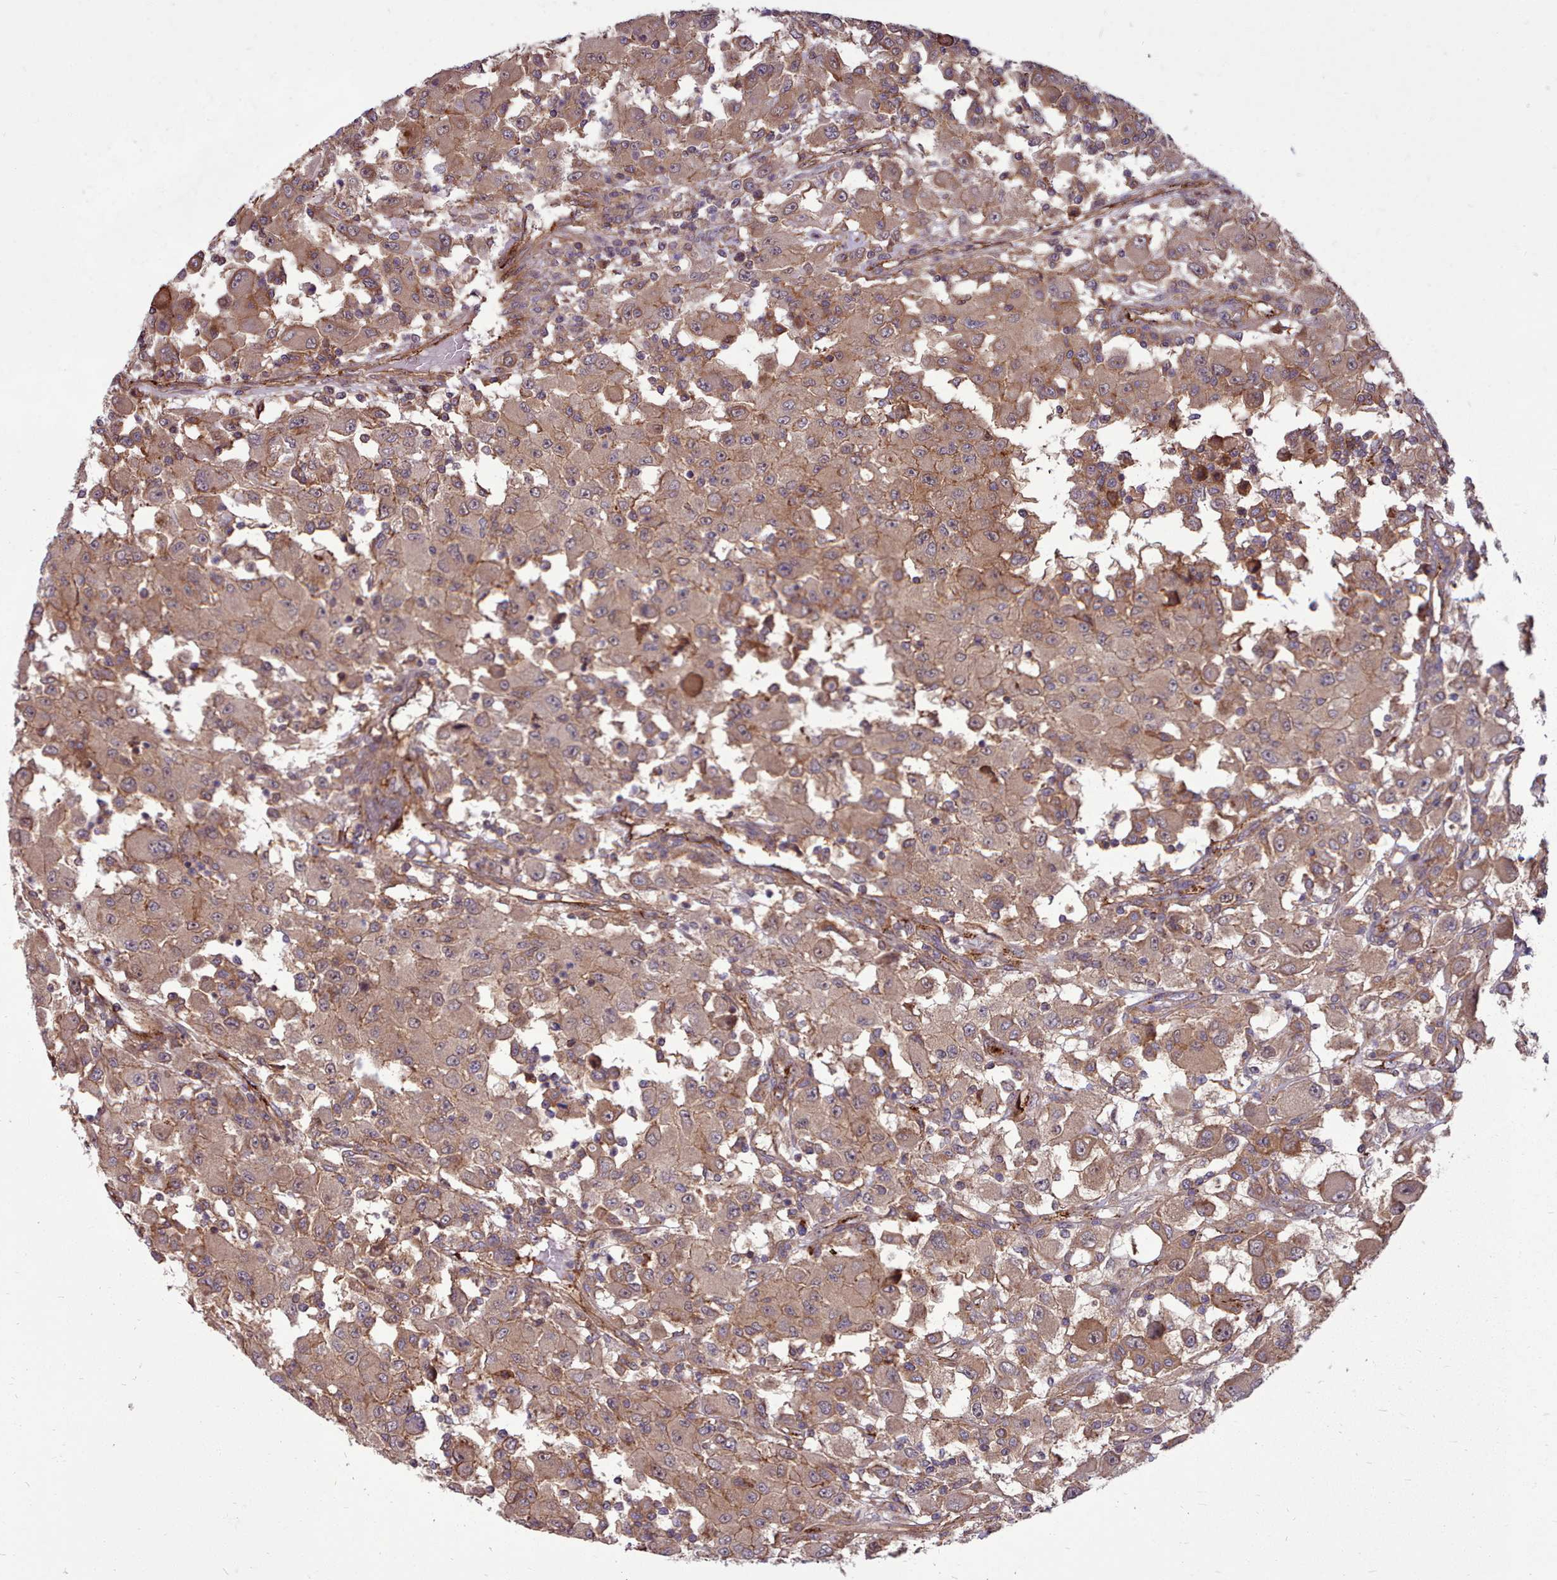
{"staining": {"intensity": "weak", "quantity": ">75%", "location": "cytoplasmic/membranous"}, "tissue": "renal cancer", "cell_type": "Tumor cells", "image_type": "cancer", "snomed": [{"axis": "morphology", "description": "Adenocarcinoma, NOS"}, {"axis": "topography", "description": "Kidney"}], "caption": "This micrograph exhibits IHC staining of renal cancer (adenocarcinoma), with low weak cytoplasmic/membranous expression in approximately >75% of tumor cells.", "gene": "STUB1", "patient": {"sex": "female", "age": 67}}